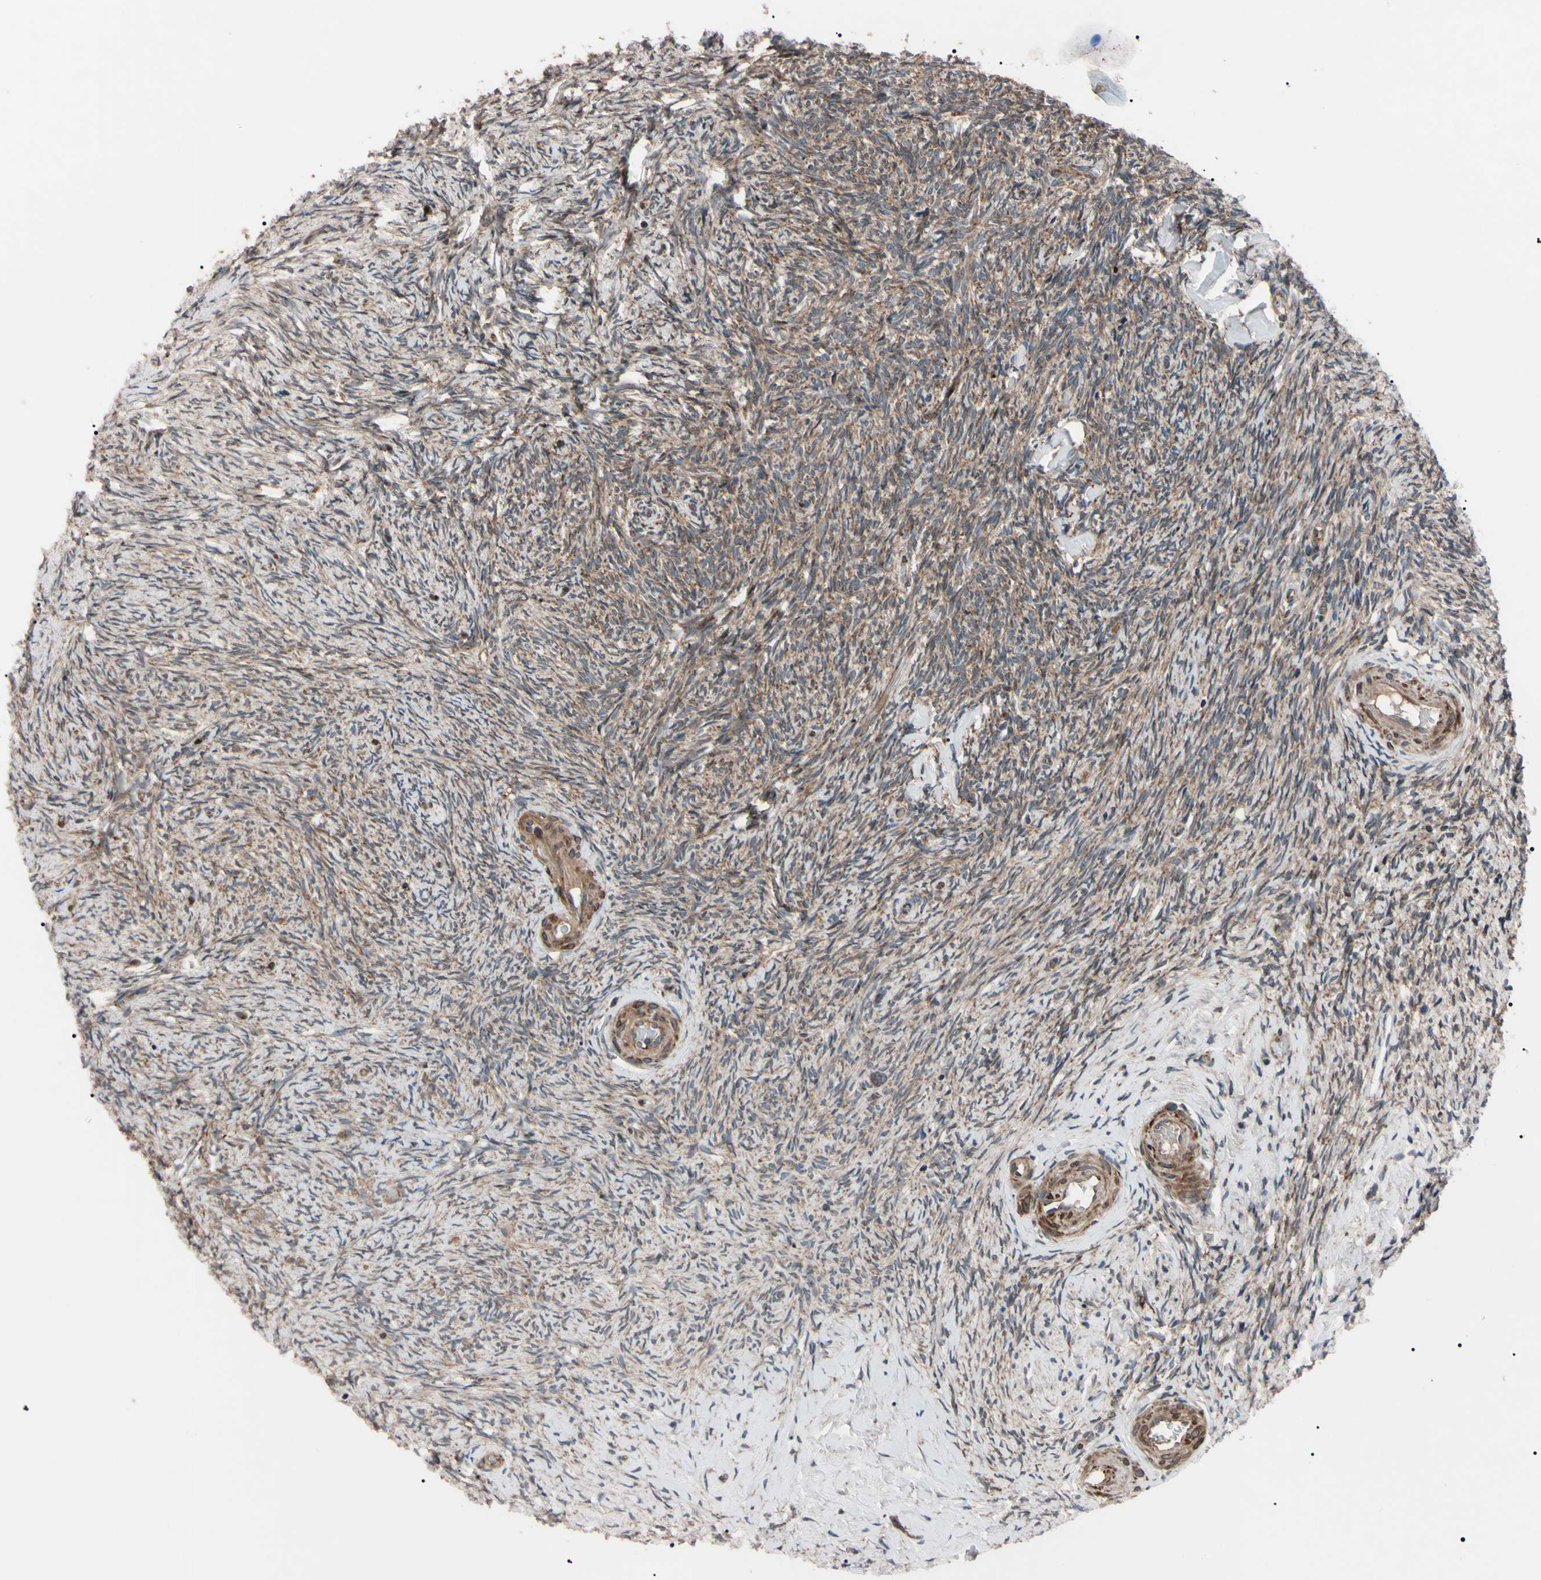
{"staining": {"intensity": "moderate", "quantity": ">75%", "location": "cytoplasmic/membranous"}, "tissue": "ovary", "cell_type": "Ovarian stroma cells", "image_type": "normal", "snomed": [{"axis": "morphology", "description": "Normal tissue, NOS"}, {"axis": "topography", "description": "Ovary"}], "caption": "Immunohistochemical staining of benign human ovary displays >75% levels of moderate cytoplasmic/membranous protein expression in approximately >75% of ovarian stroma cells. (IHC, brightfield microscopy, high magnification).", "gene": "GUCY1B1", "patient": {"sex": "female", "age": 60}}